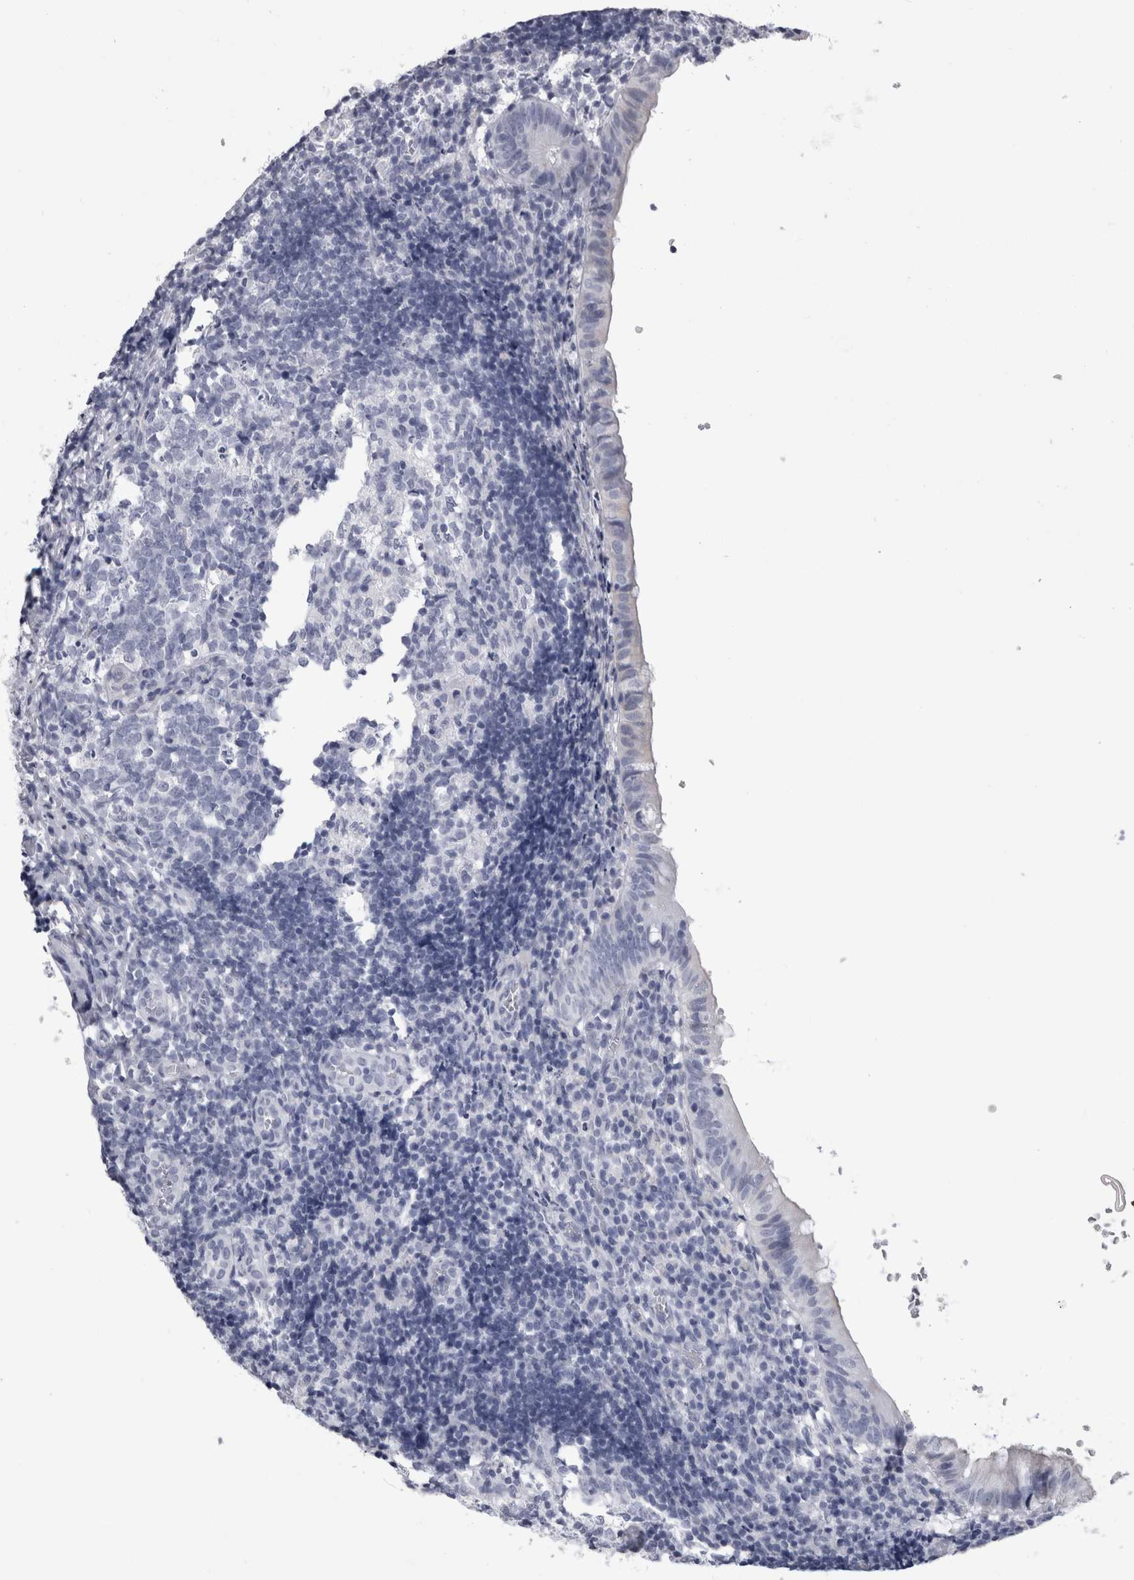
{"staining": {"intensity": "negative", "quantity": "none", "location": "none"}, "tissue": "appendix", "cell_type": "Lymphoid tissue", "image_type": "normal", "snomed": [{"axis": "morphology", "description": "Normal tissue, NOS"}, {"axis": "topography", "description": "Appendix"}], "caption": "Immunohistochemistry (IHC) photomicrograph of unremarkable appendix stained for a protein (brown), which displays no expression in lymphoid tissue.", "gene": "ALDH8A1", "patient": {"sex": "male", "age": 8}}